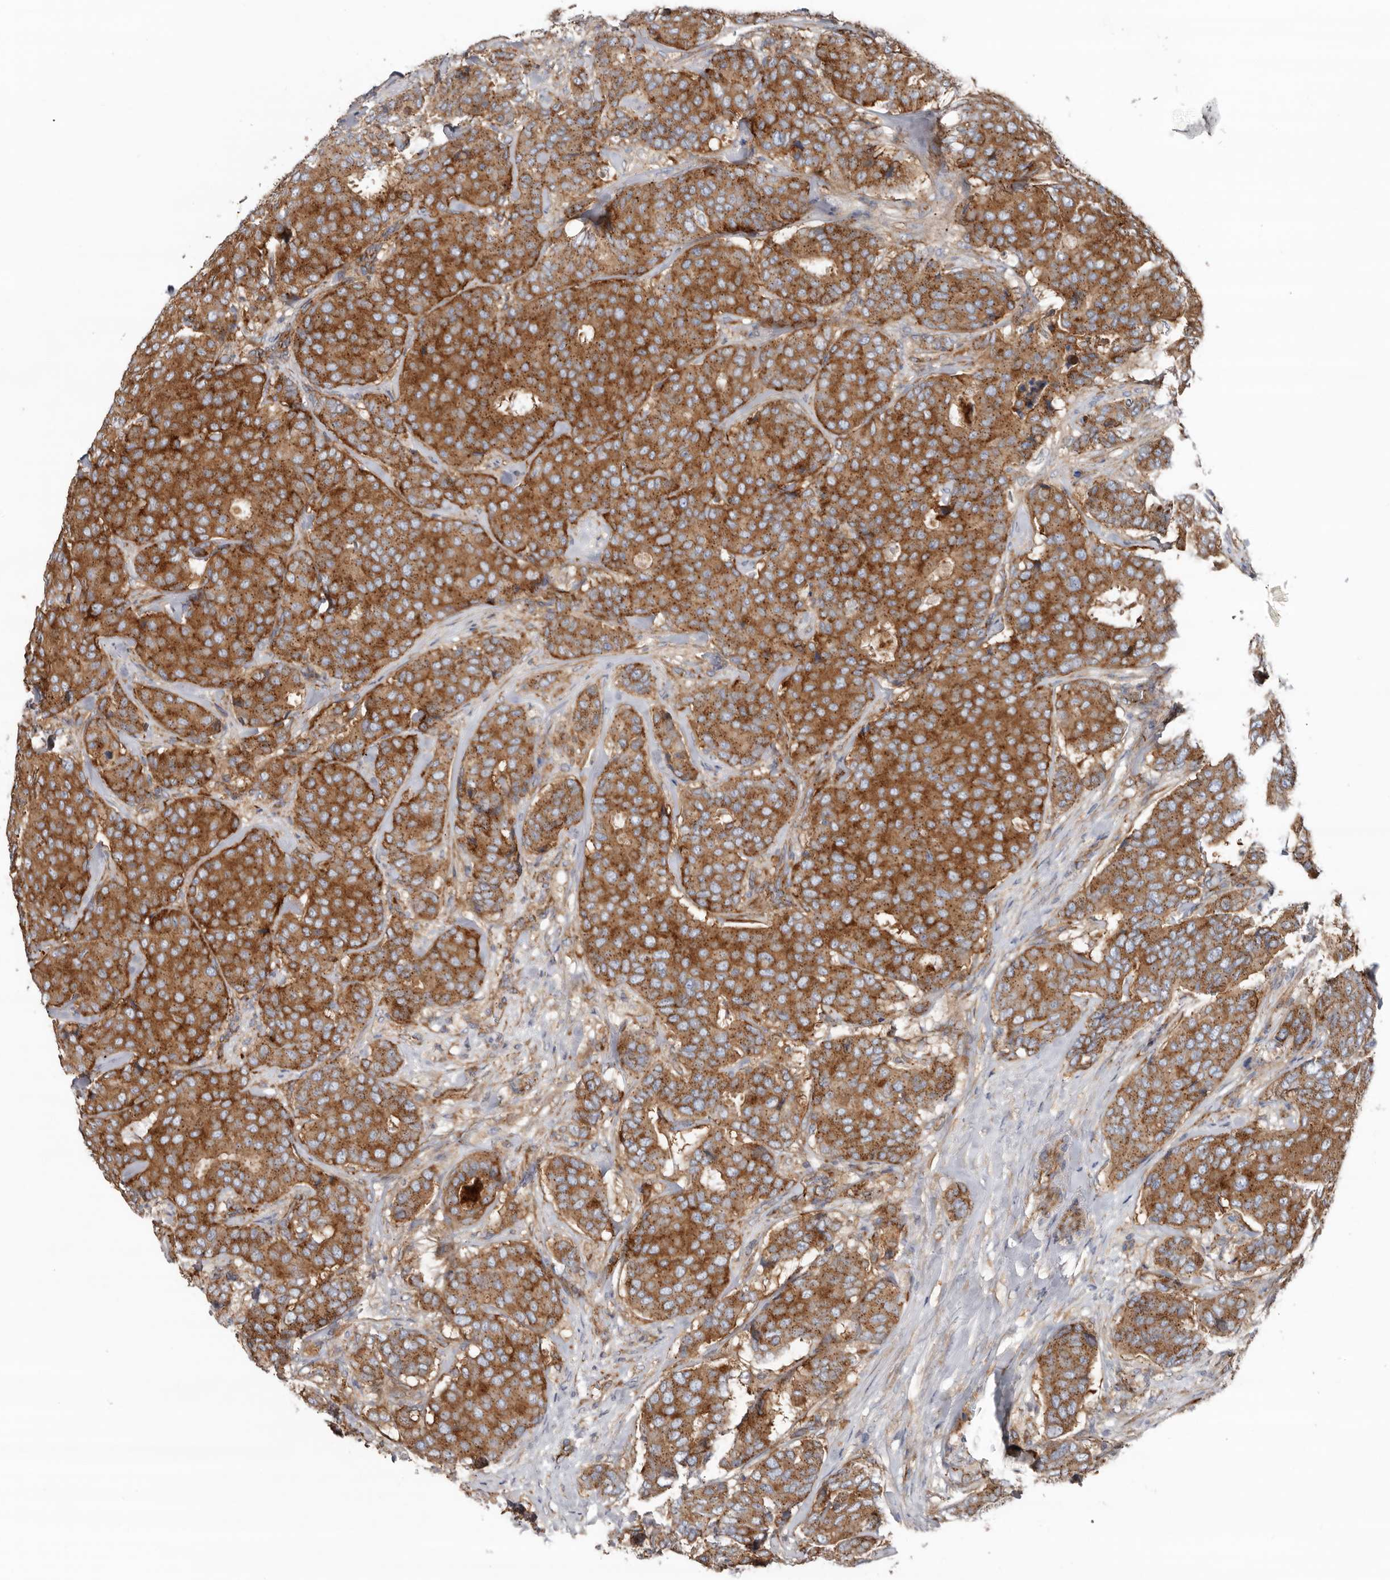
{"staining": {"intensity": "strong", "quantity": ">75%", "location": "cytoplasmic/membranous"}, "tissue": "breast cancer", "cell_type": "Tumor cells", "image_type": "cancer", "snomed": [{"axis": "morphology", "description": "Duct carcinoma"}, {"axis": "topography", "description": "Breast"}], "caption": "A micrograph of human breast cancer (intraductal carcinoma) stained for a protein shows strong cytoplasmic/membranous brown staining in tumor cells.", "gene": "LUZP1", "patient": {"sex": "female", "age": 75}}